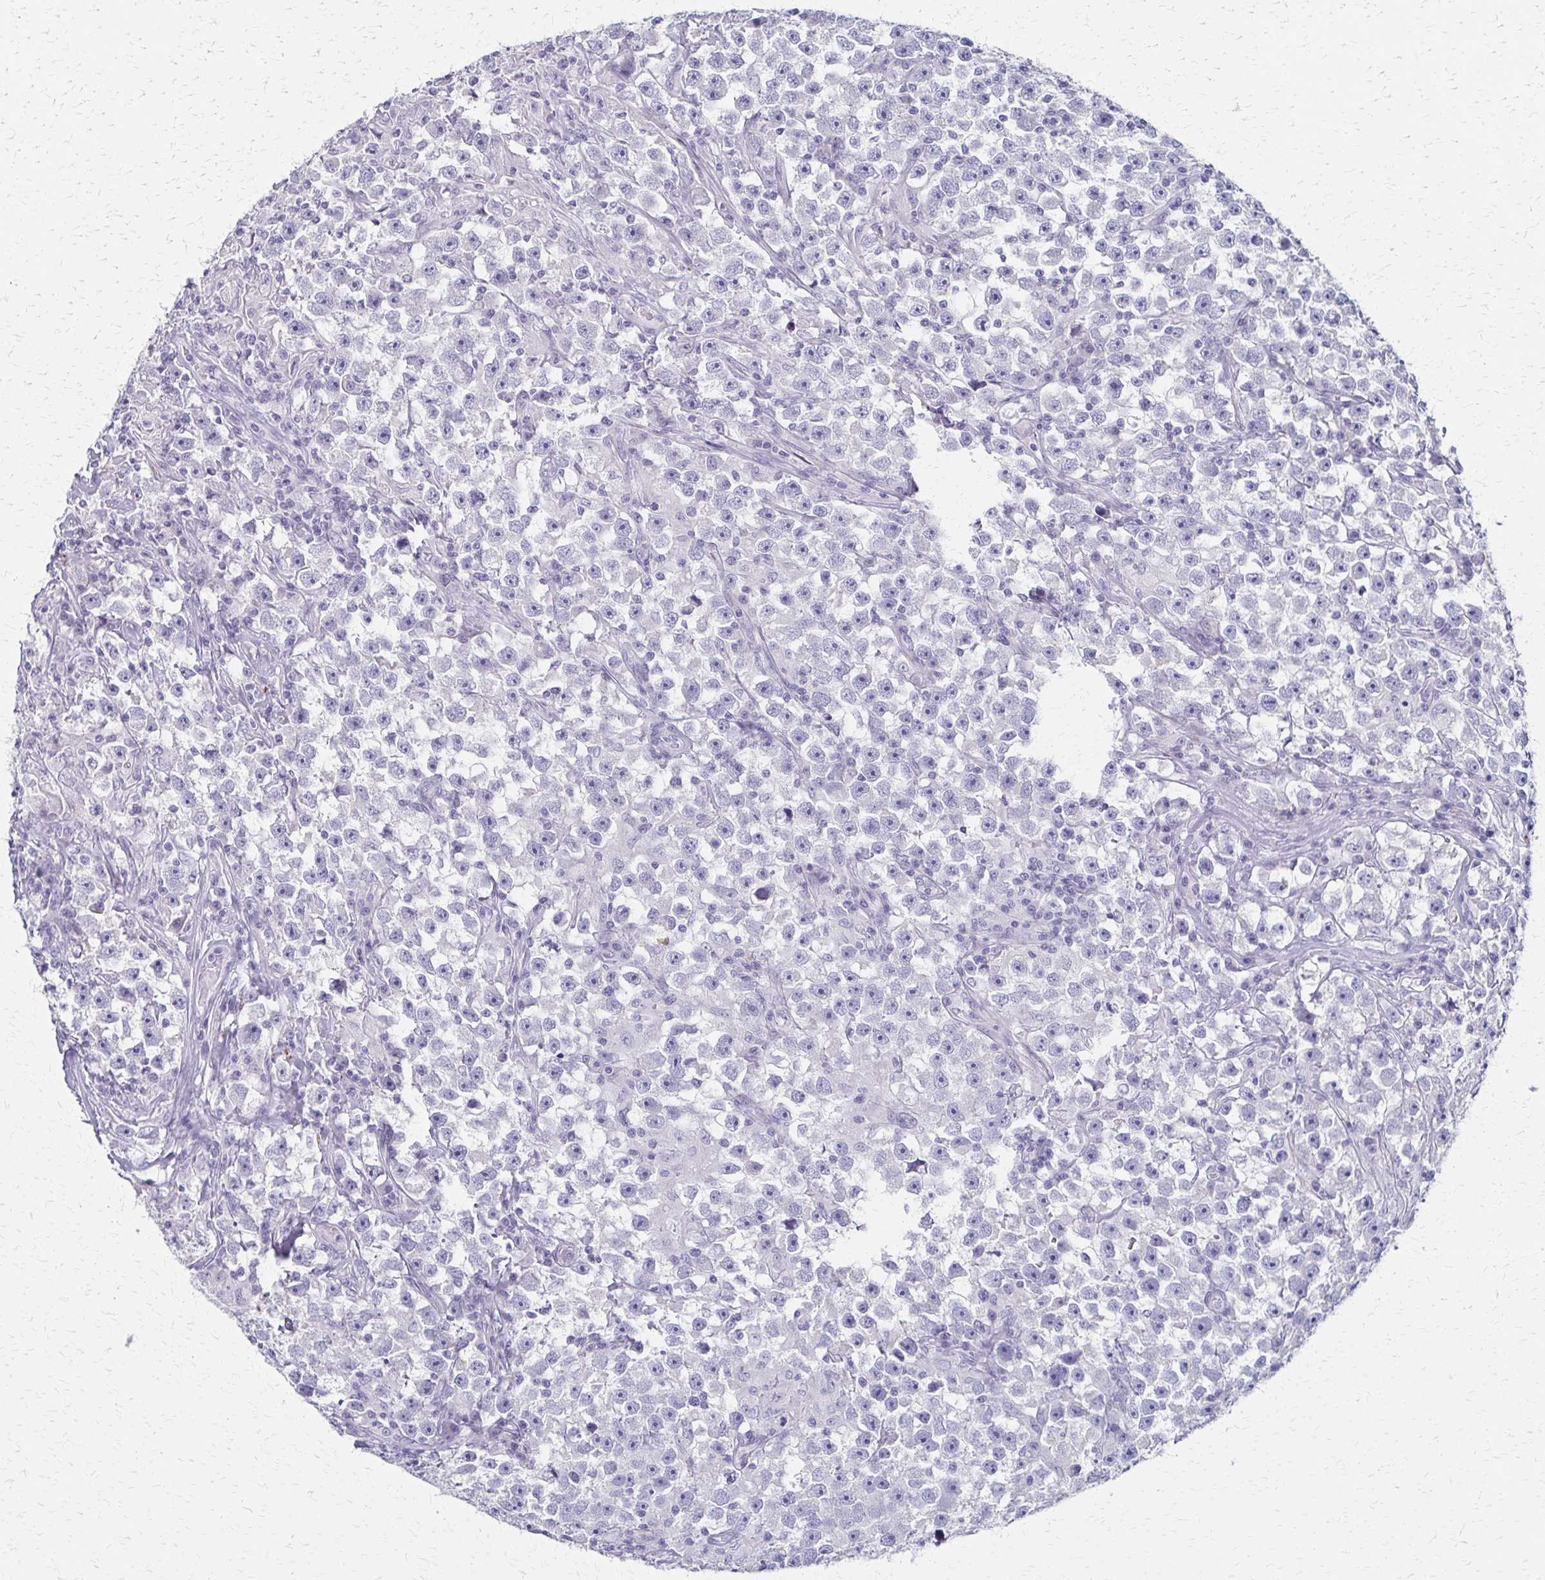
{"staining": {"intensity": "negative", "quantity": "none", "location": "none"}, "tissue": "testis cancer", "cell_type": "Tumor cells", "image_type": "cancer", "snomed": [{"axis": "morphology", "description": "Seminoma, NOS"}, {"axis": "topography", "description": "Testis"}], "caption": "DAB immunohistochemical staining of testis cancer (seminoma) exhibits no significant staining in tumor cells.", "gene": "ZSCAN5B", "patient": {"sex": "male", "age": 33}}